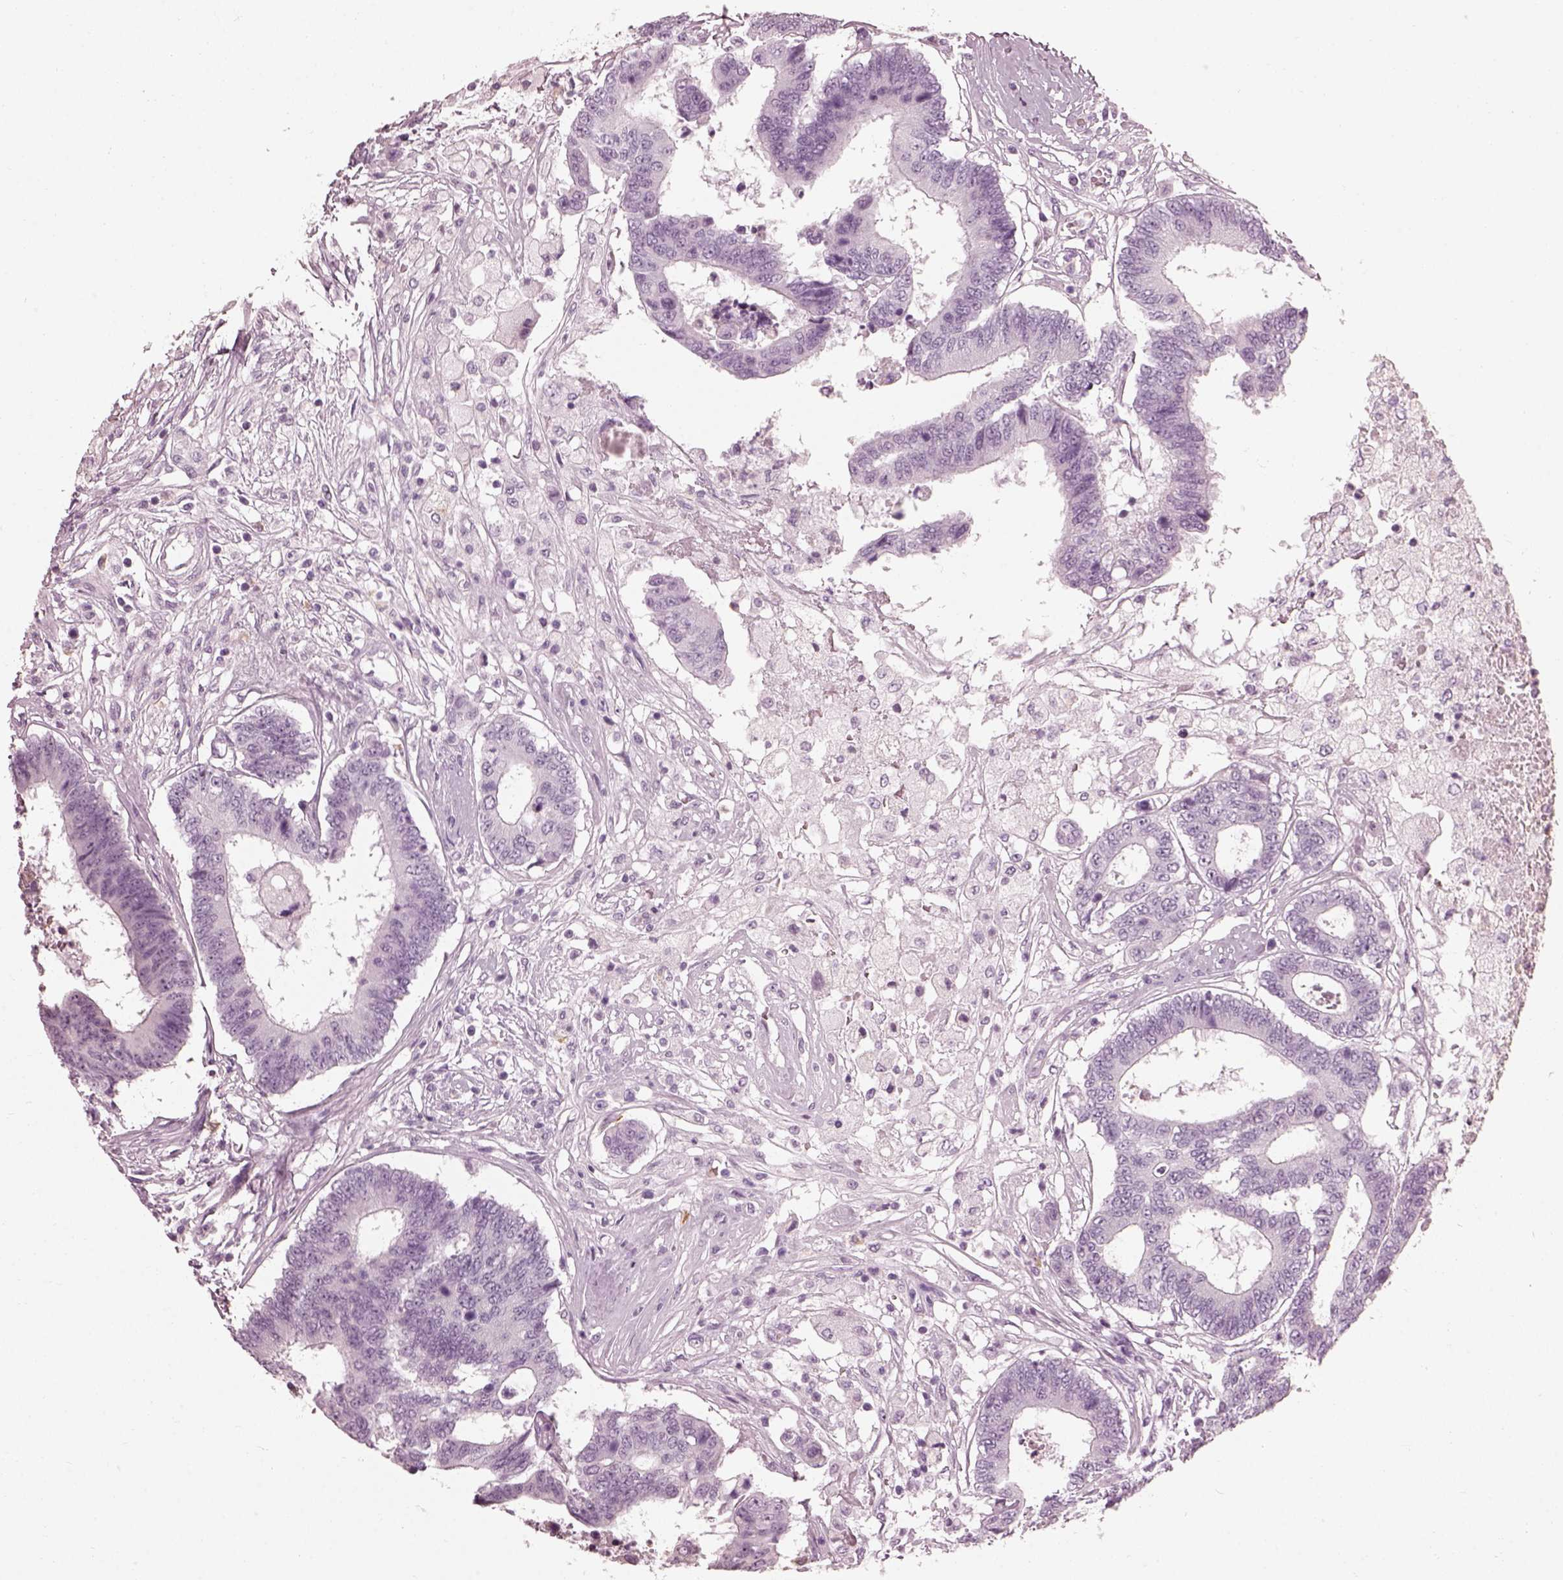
{"staining": {"intensity": "negative", "quantity": "none", "location": "none"}, "tissue": "colorectal cancer", "cell_type": "Tumor cells", "image_type": "cancer", "snomed": [{"axis": "morphology", "description": "Adenocarcinoma, NOS"}, {"axis": "topography", "description": "Colon"}], "caption": "Photomicrograph shows no significant protein expression in tumor cells of adenocarcinoma (colorectal).", "gene": "FUT4", "patient": {"sex": "female", "age": 48}}